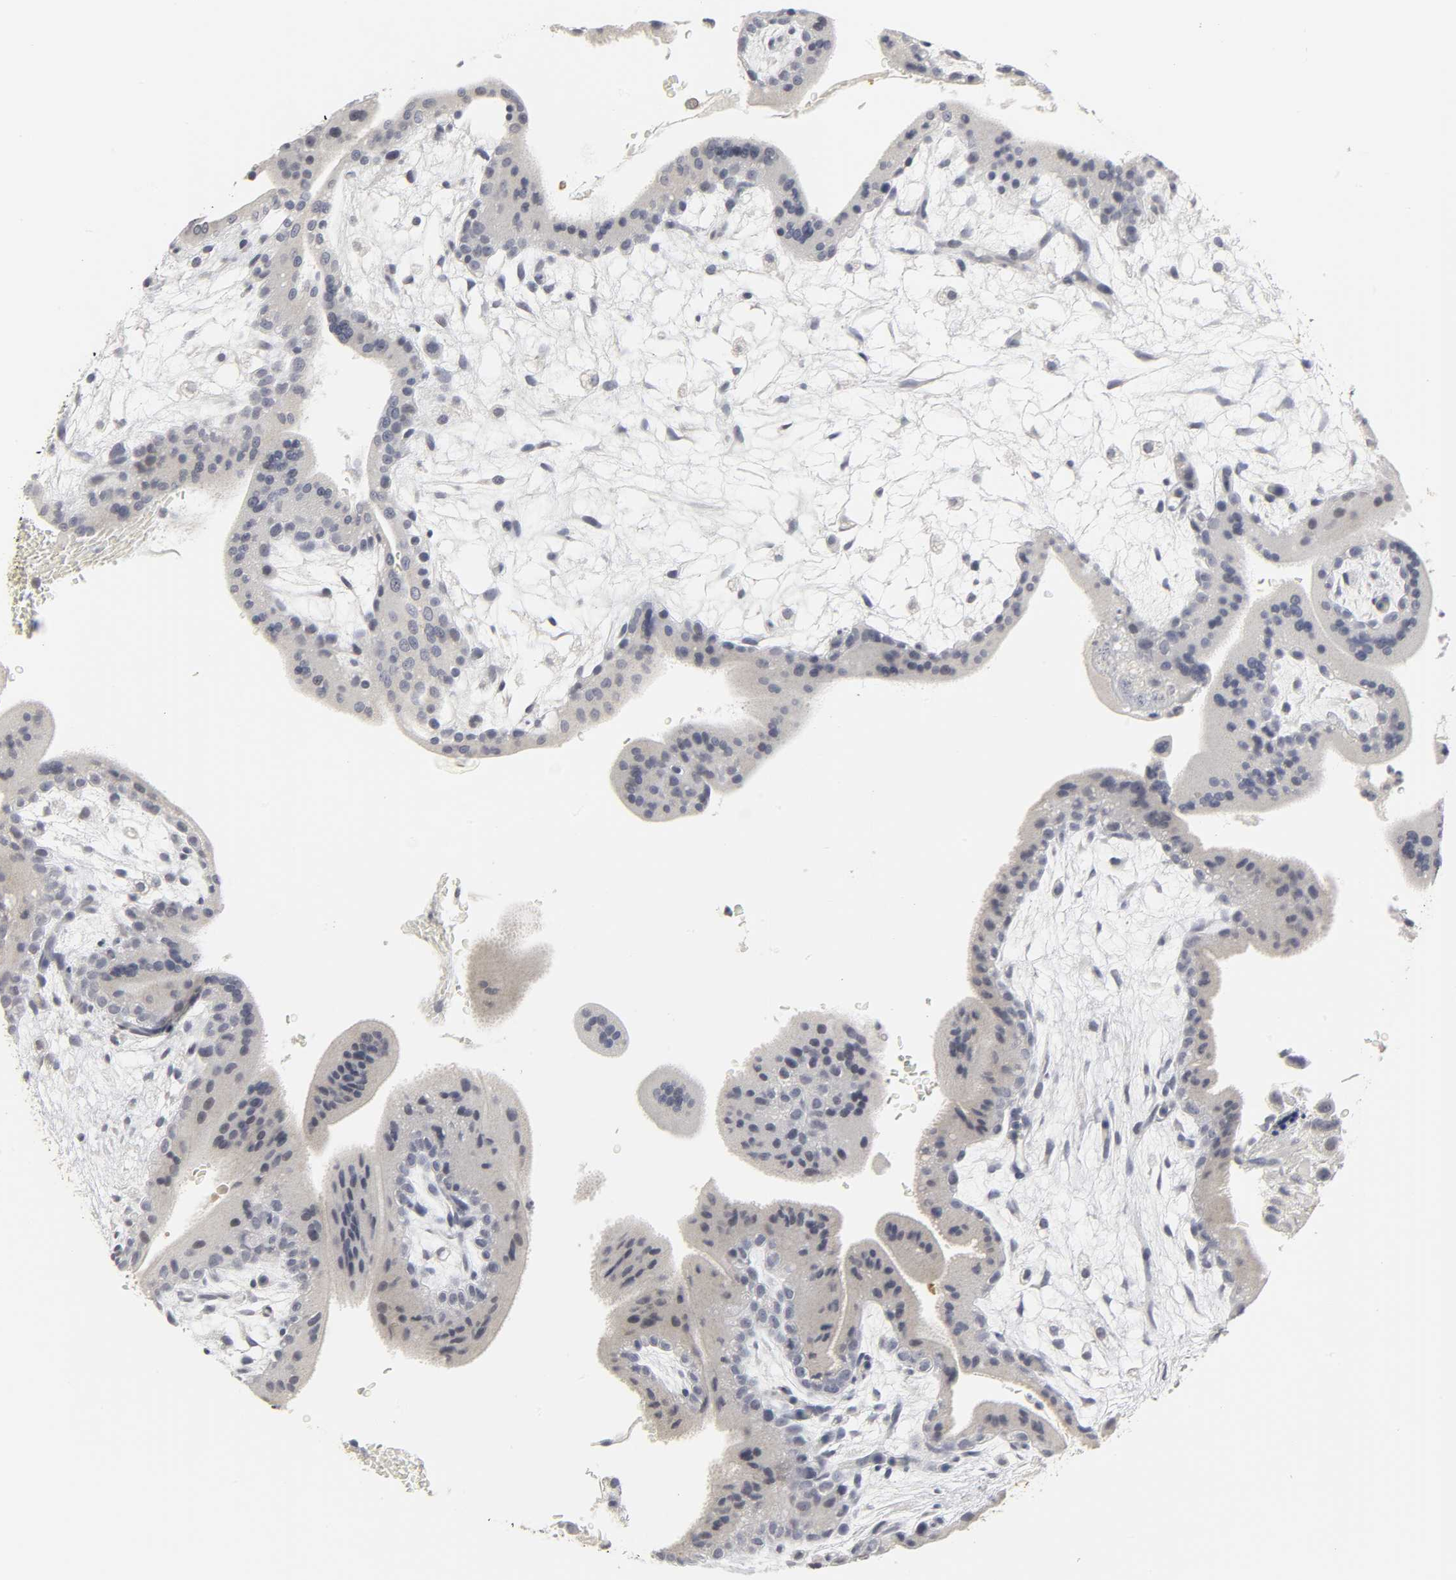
{"staining": {"intensity": "negative", "quantity": "none", "location": "none"}, "tissue": "placenta", "cell_type": "Trophoblastic cells", "image_type": "normal", "snomed": [{"axis": "morphology", "description": "Normal tissue, NOS"}, {"axis": "topography", "description": "Placenta"}], "caption": "A micrograph of placenta stained for a protein demonstrates no brown staining in trophoblastic cells.", "gene": "TCAP", "patient": {"sex": "female", "age": 35}}